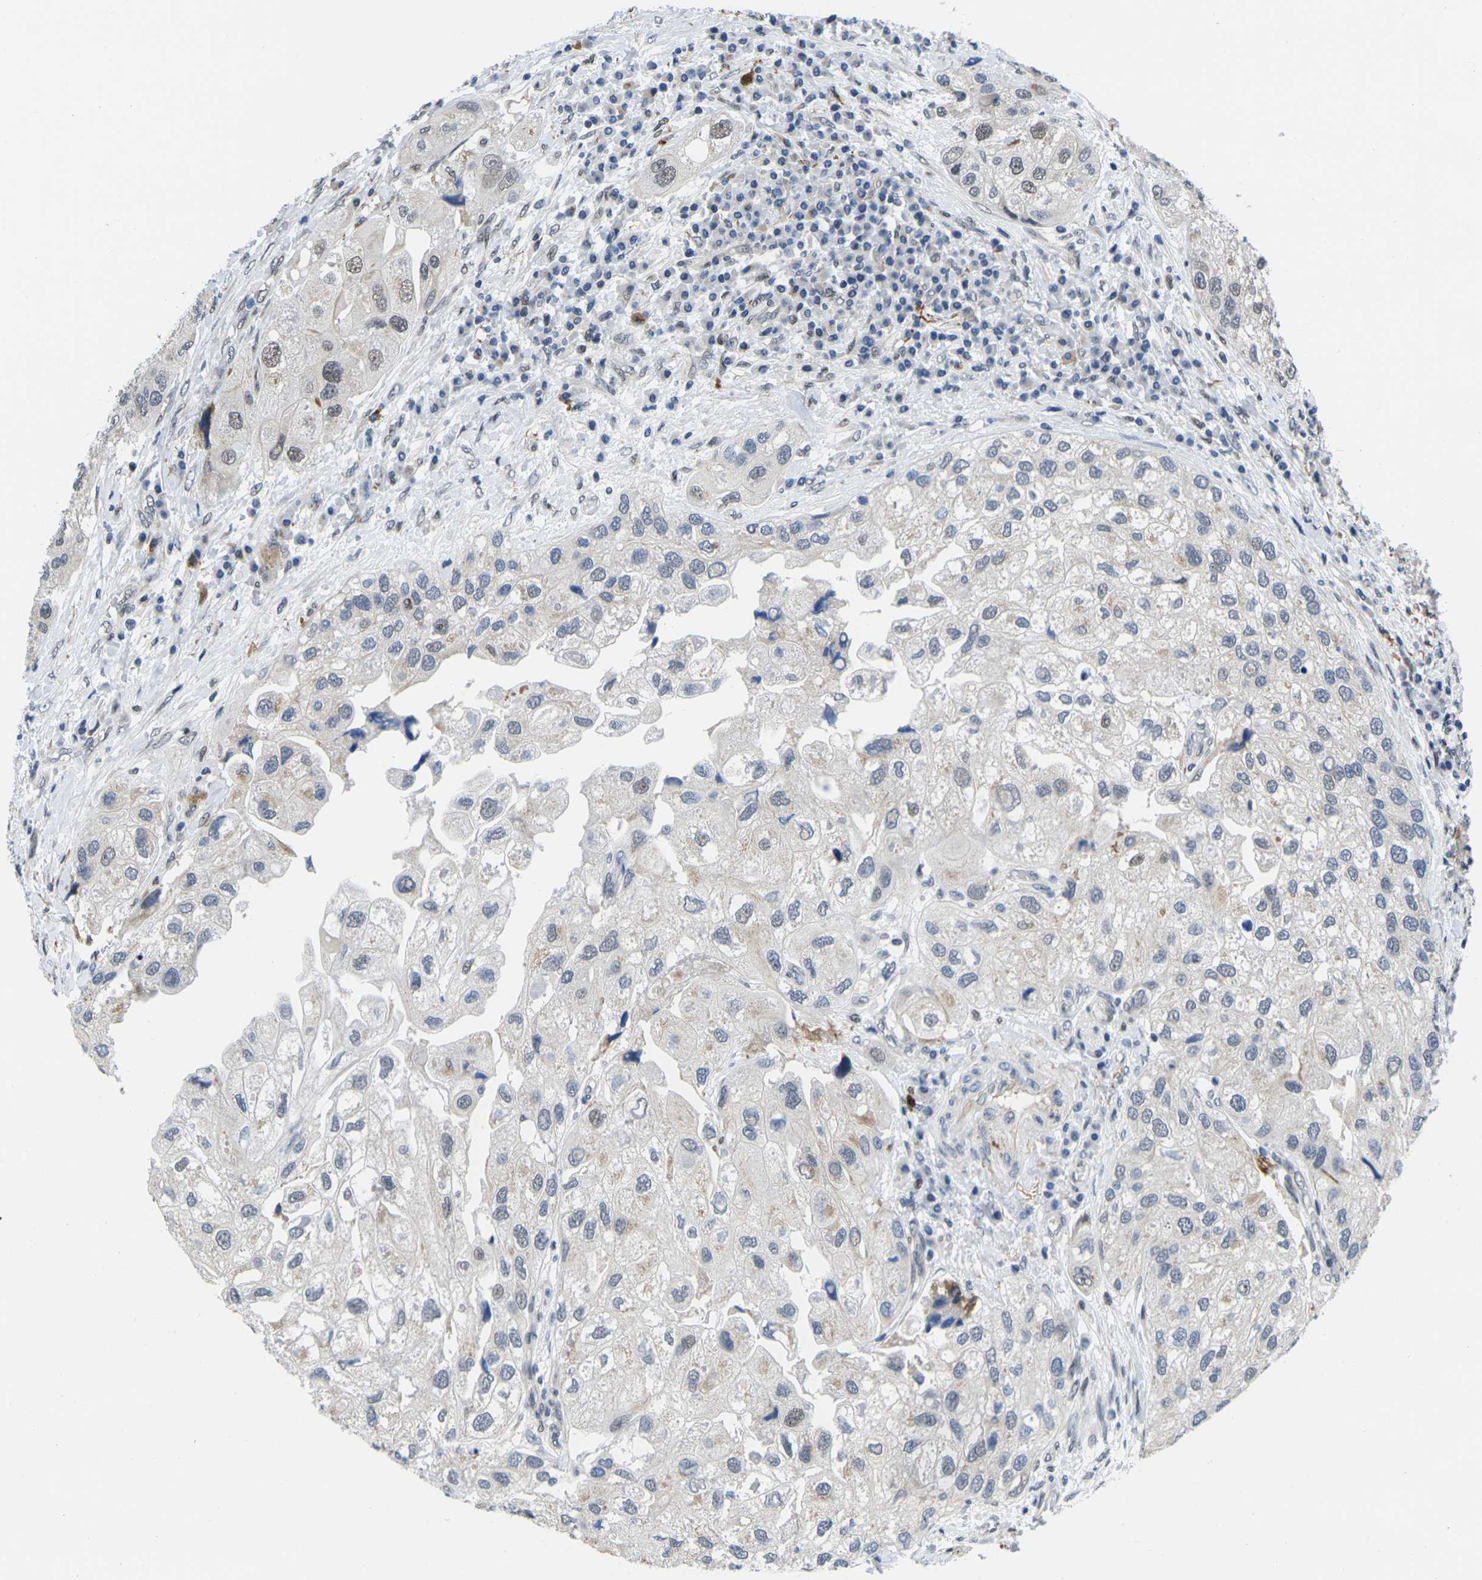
{"staining": {"intensity": "weak", "quantity": "25%-75%", "location": "nuclear"}, "tissue": "urothelial cancer", "cell_type": "Tumor cells", "image_type": "cancer", "snomed": [{"axis": "morphology", "description": "Urothelial carcinoma, High grade"}, {"axis": "topography", "description": "Urinary bladder"}], "caption": "The immunohistochemical stain highlights weak nuclear staining in tumor cells of urothelial cancer tissue. The staining was performed using DAB (3,3'-diaminobenzidine), with brown indicating positive protein expression. Nuclei are stained blue with hematoxylin.", "gene": "RBM7", "patient": {"sex": "female", "age": 64}}